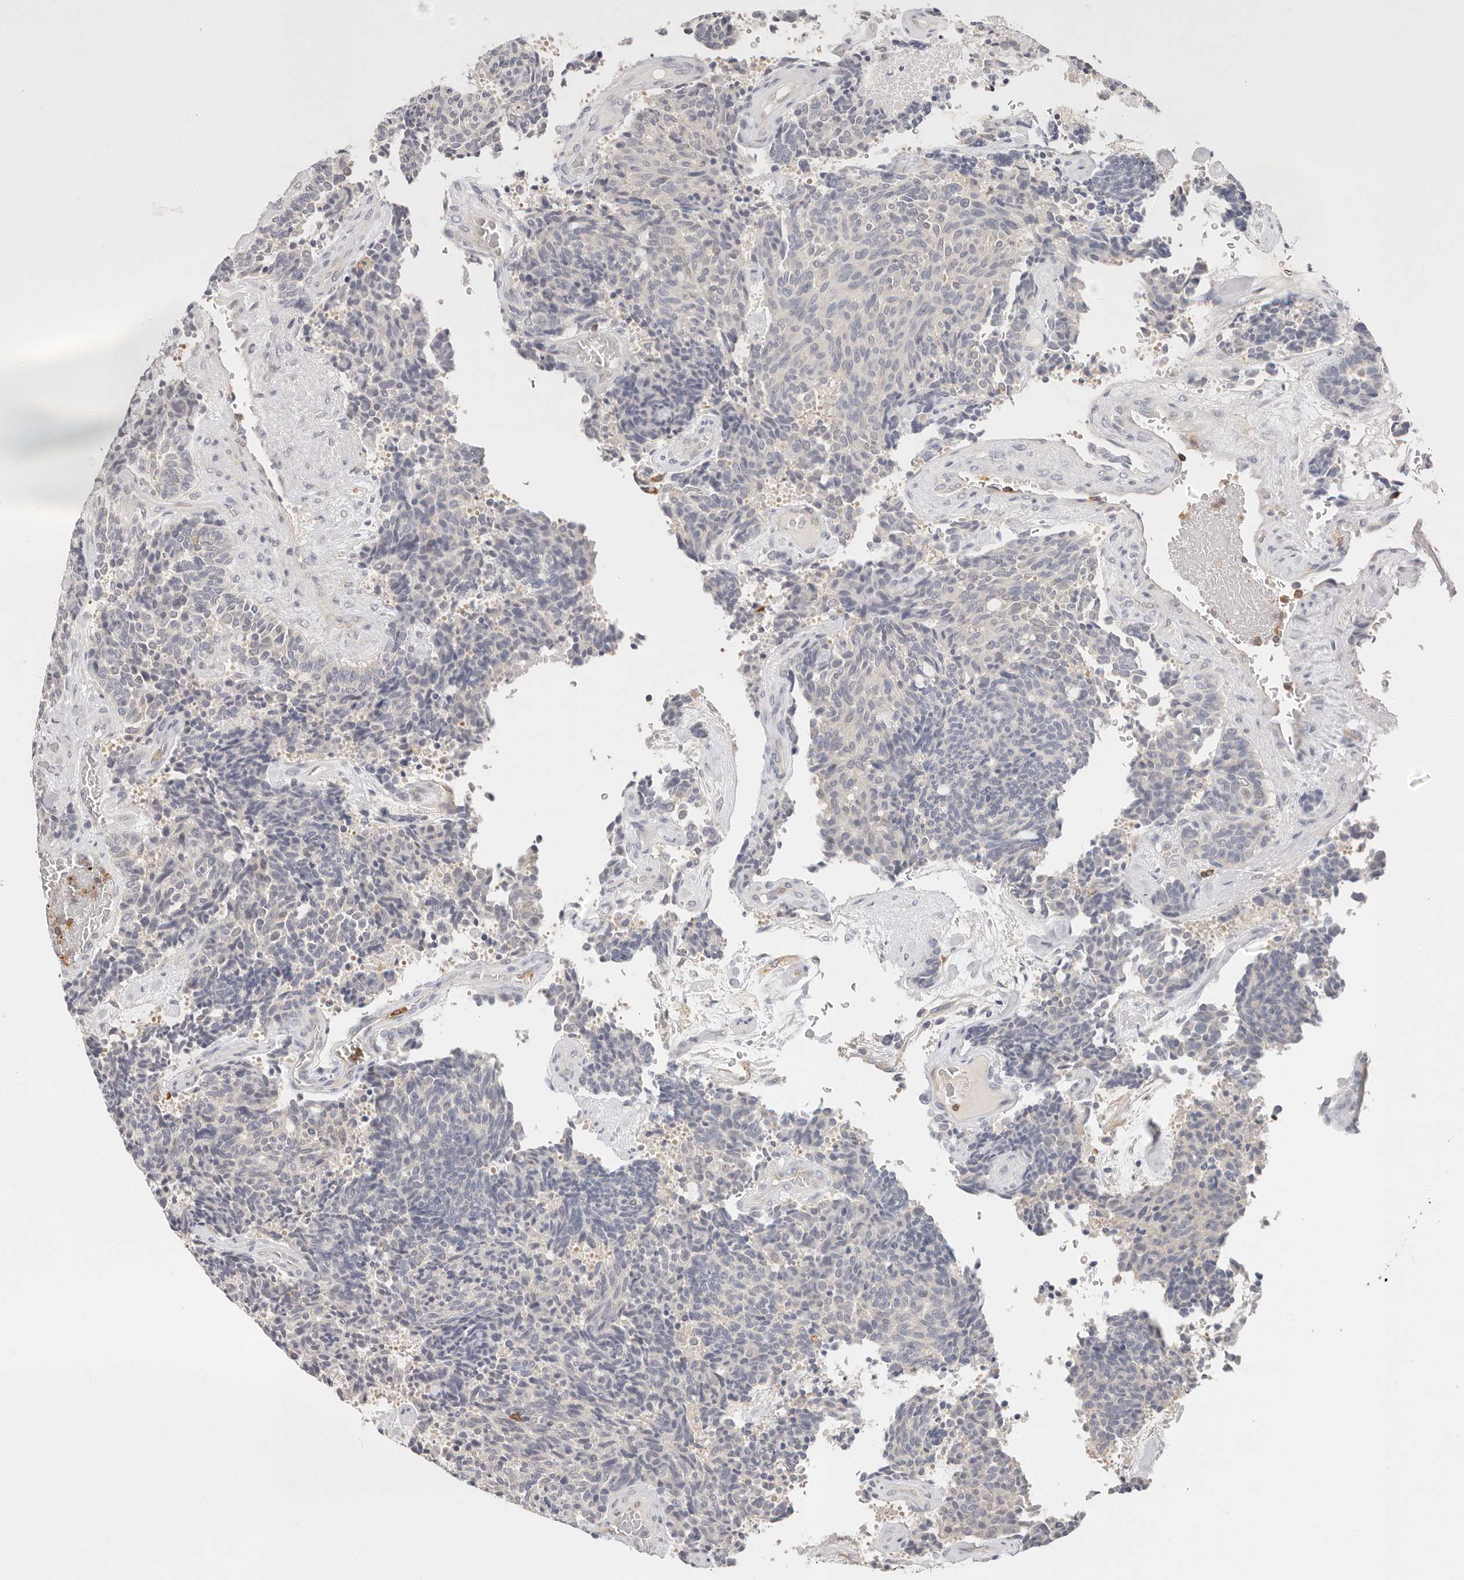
{"staining": {"intensity": "negative", "quantity": "none", "location": "none"}, "tissue": "carcinoid", "cell_type": "Tumor cells", "image_type": "cancer", "snomed": [{"axis": "morphology", "description": "Carcinoid, malignant, NOS"}, {"axis": "topography", "description": "Pancreas"}], "caption": "IHC of carcinoid (malignant) shows no staining in tumor cells.", "gene": "TMEM63B", "patient": {"sex": "female", "age": 54}}